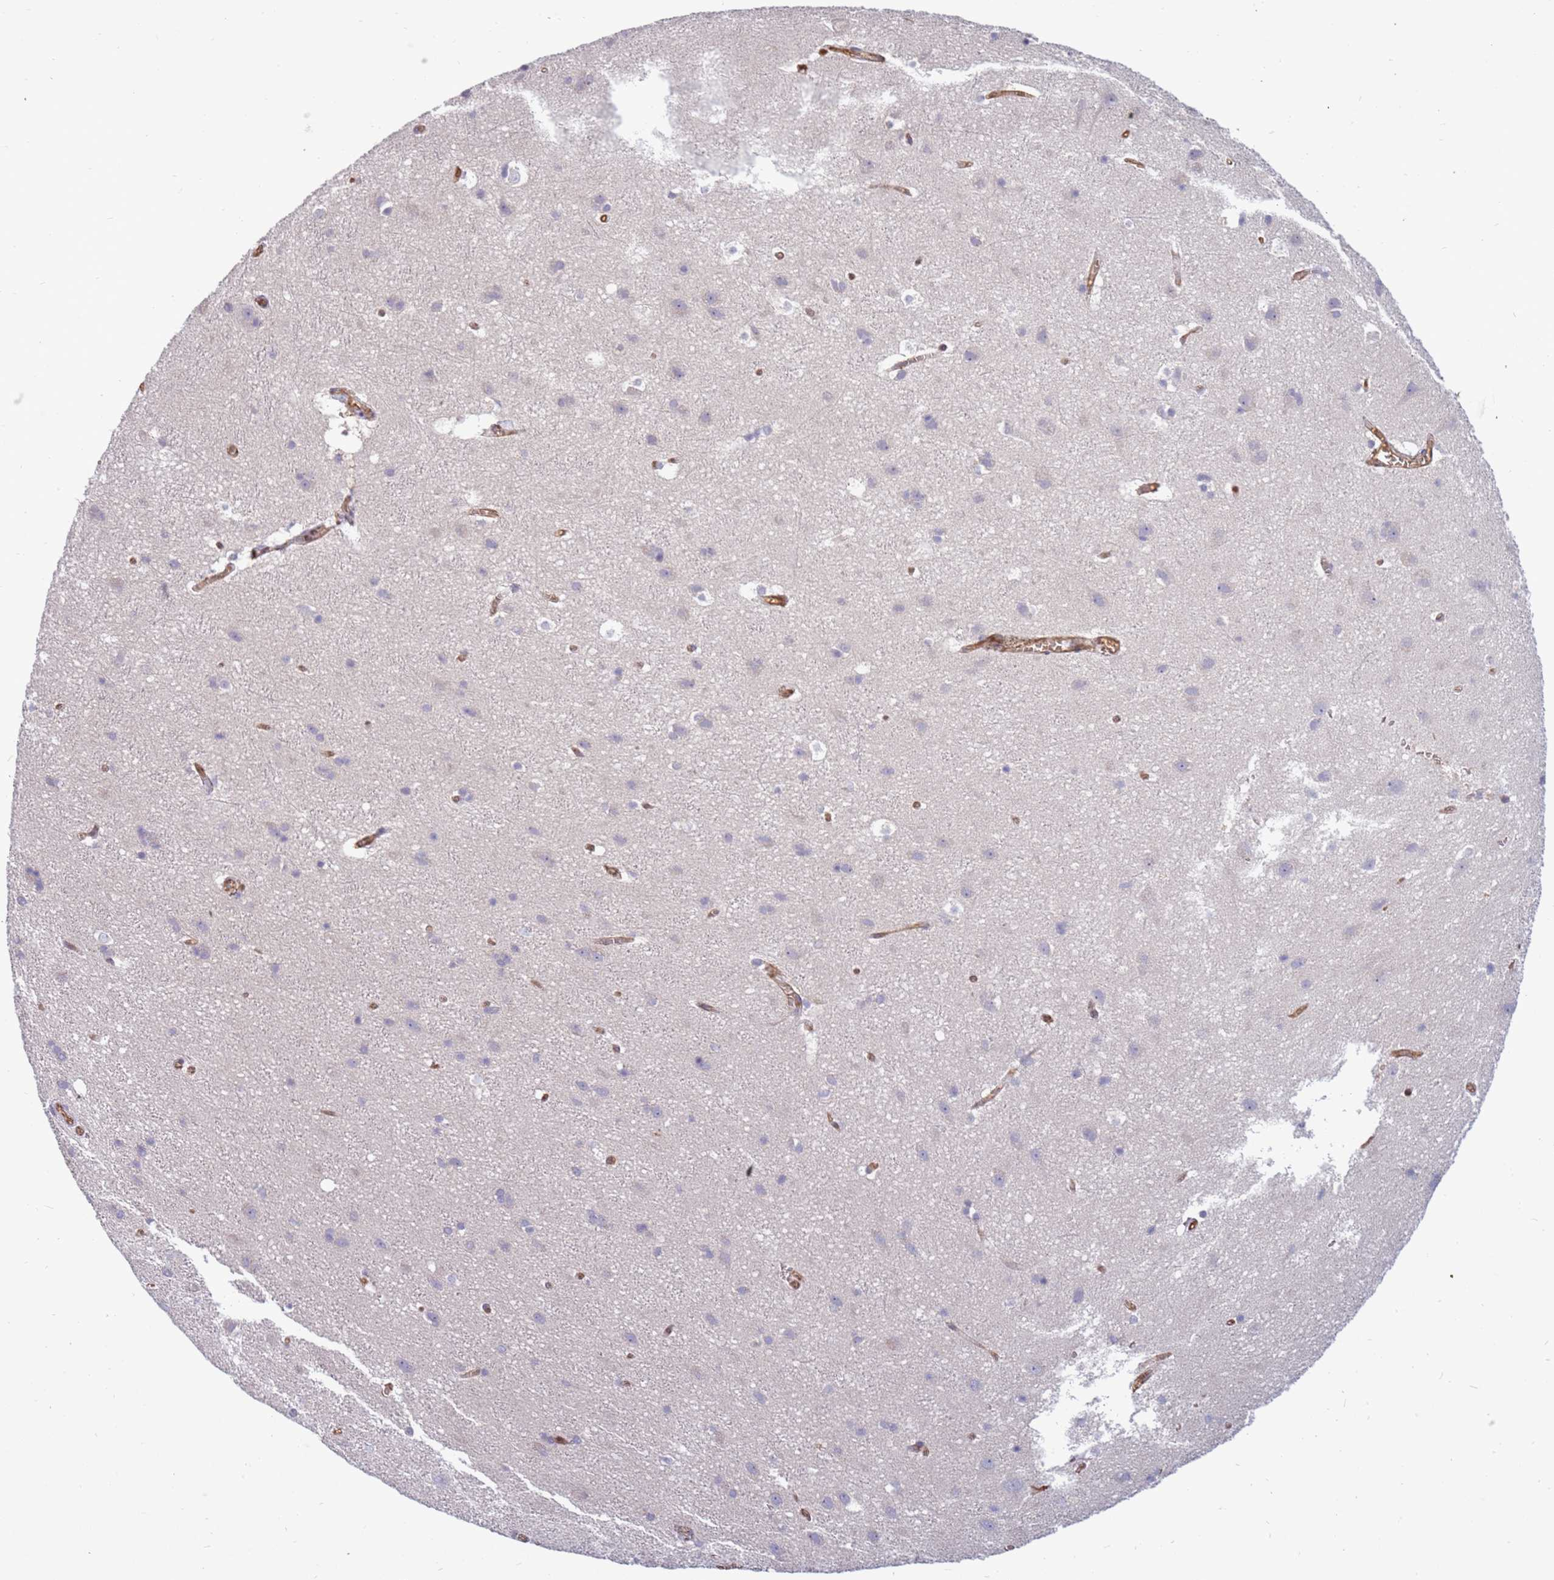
{"staining": {"intensity": "moderate", "quantity": ">75%", "location": "cytoplasmic/membranous"}, "tissue": "cerebral cortex", "cell_type": "Endothelial cells", "image_type": "normal", "snomed": [{"axis": "morphology", "description": "Normal tissue, NOS"}, {"axis": "topography", "description": "Cerebral cortex"}], "caption": "Protein expression analysis of normal human cerebral cortex reveals moderate cytoplasmic/membranous positivity in approximately >75% of endothelial cells. The protein of interest is shown in brown color, while the nuclei are stained blue.", "gene": "ARHGEF35", "patient": {"sex": "male", "age": 54}}